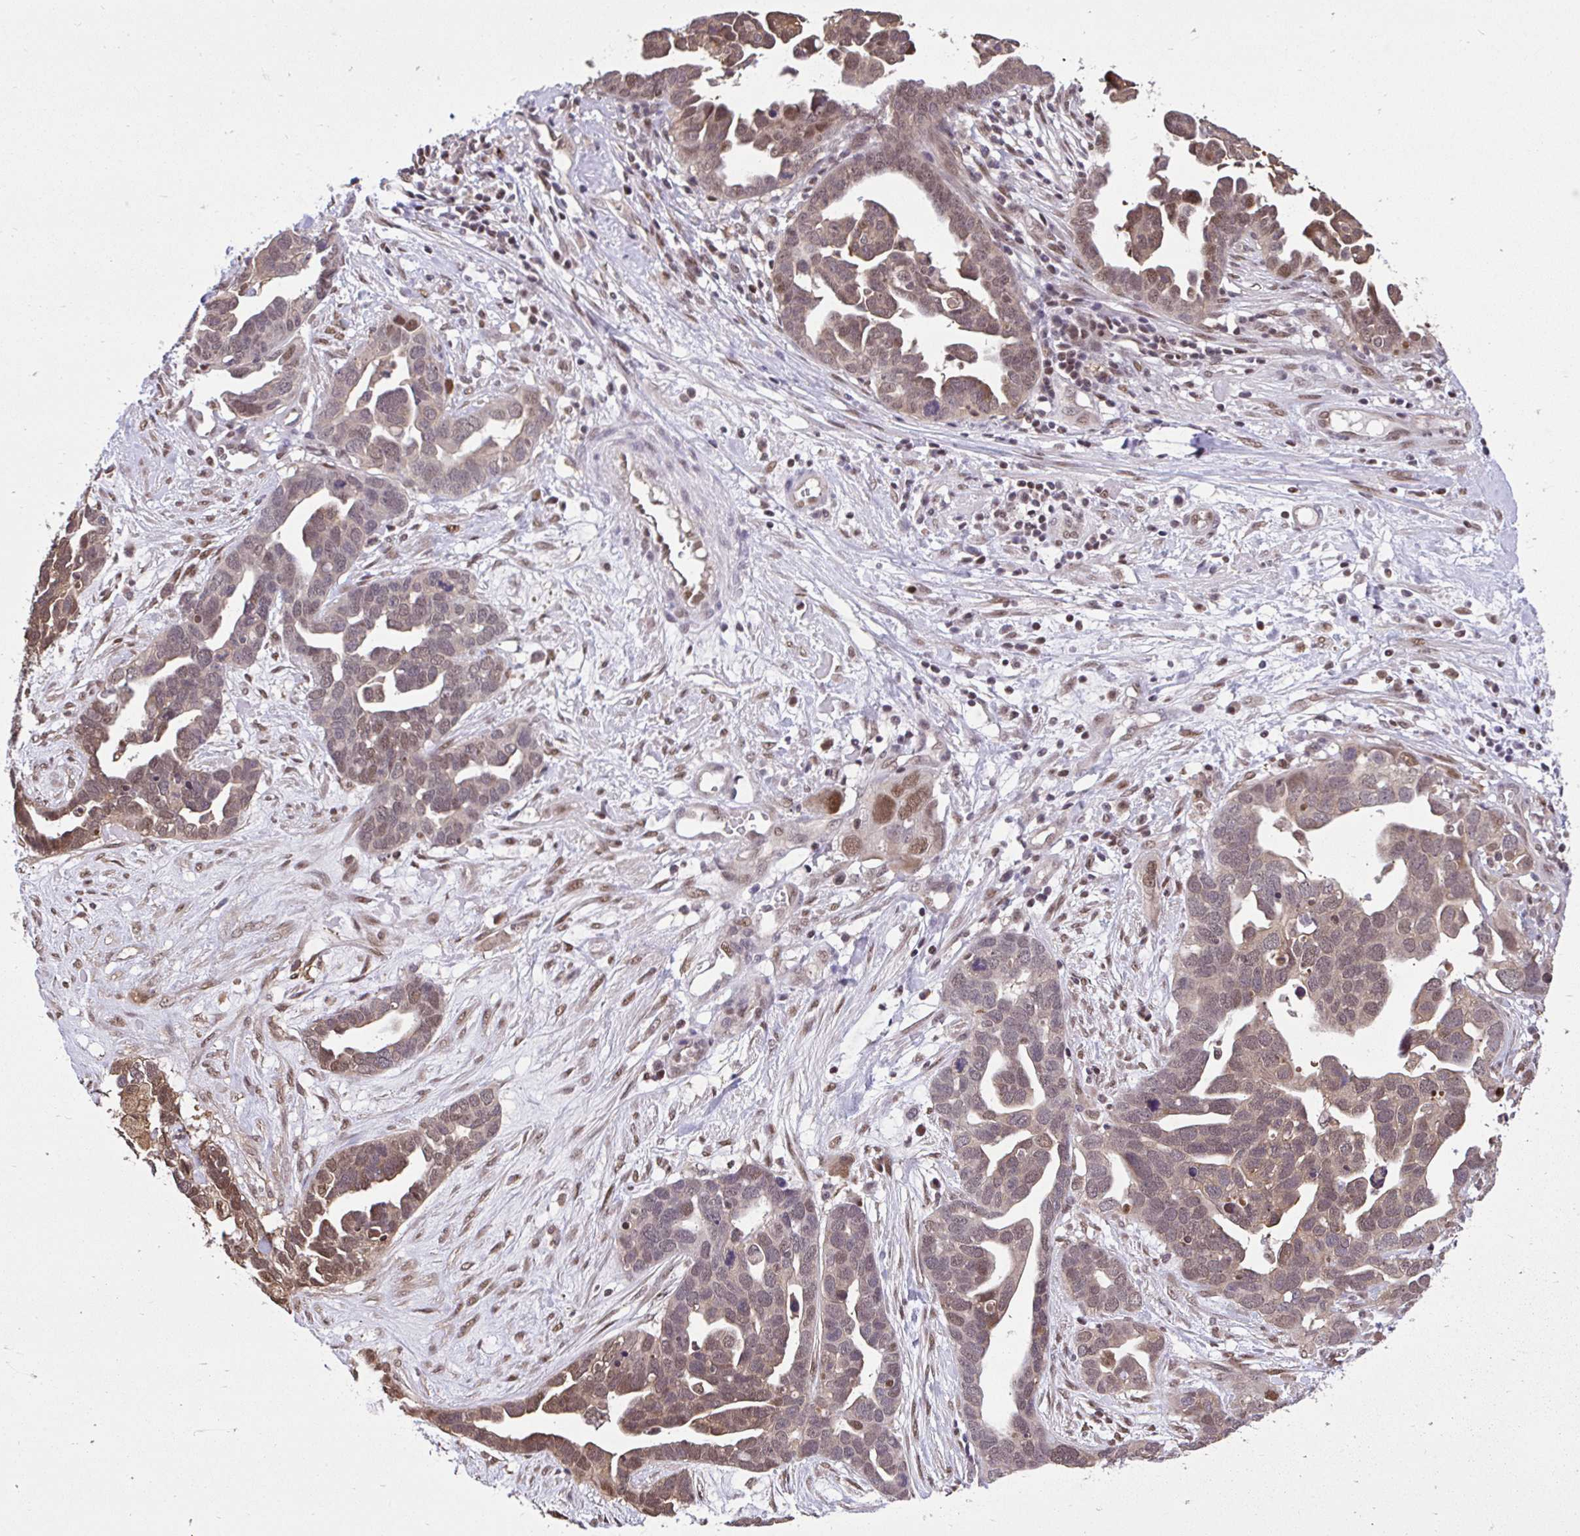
{"staining": {"intensity": "weak", "quantity": ">75%", "location": "cytoplasmic/membranous,nuclear"}, "tissue": "ovarian cancer", "cell_type": "Tumor cells", "image_type": "cancer", "snomed": [{"axis": "morphology", "description": "Cystadenocarcinoma, serous, NOS"}, {"axis": "topography", "description": "Ovary"}], "caption": "Immunohistochemical staining of ovarian cancer (serous cystadenocarcinoma) shows low levels of weak cytoplasmic/membranous and nuclear positivity in about >75% of tumor cells.", "gene": "GLIS3", "patient": {"sex": "female", "age": 54}}